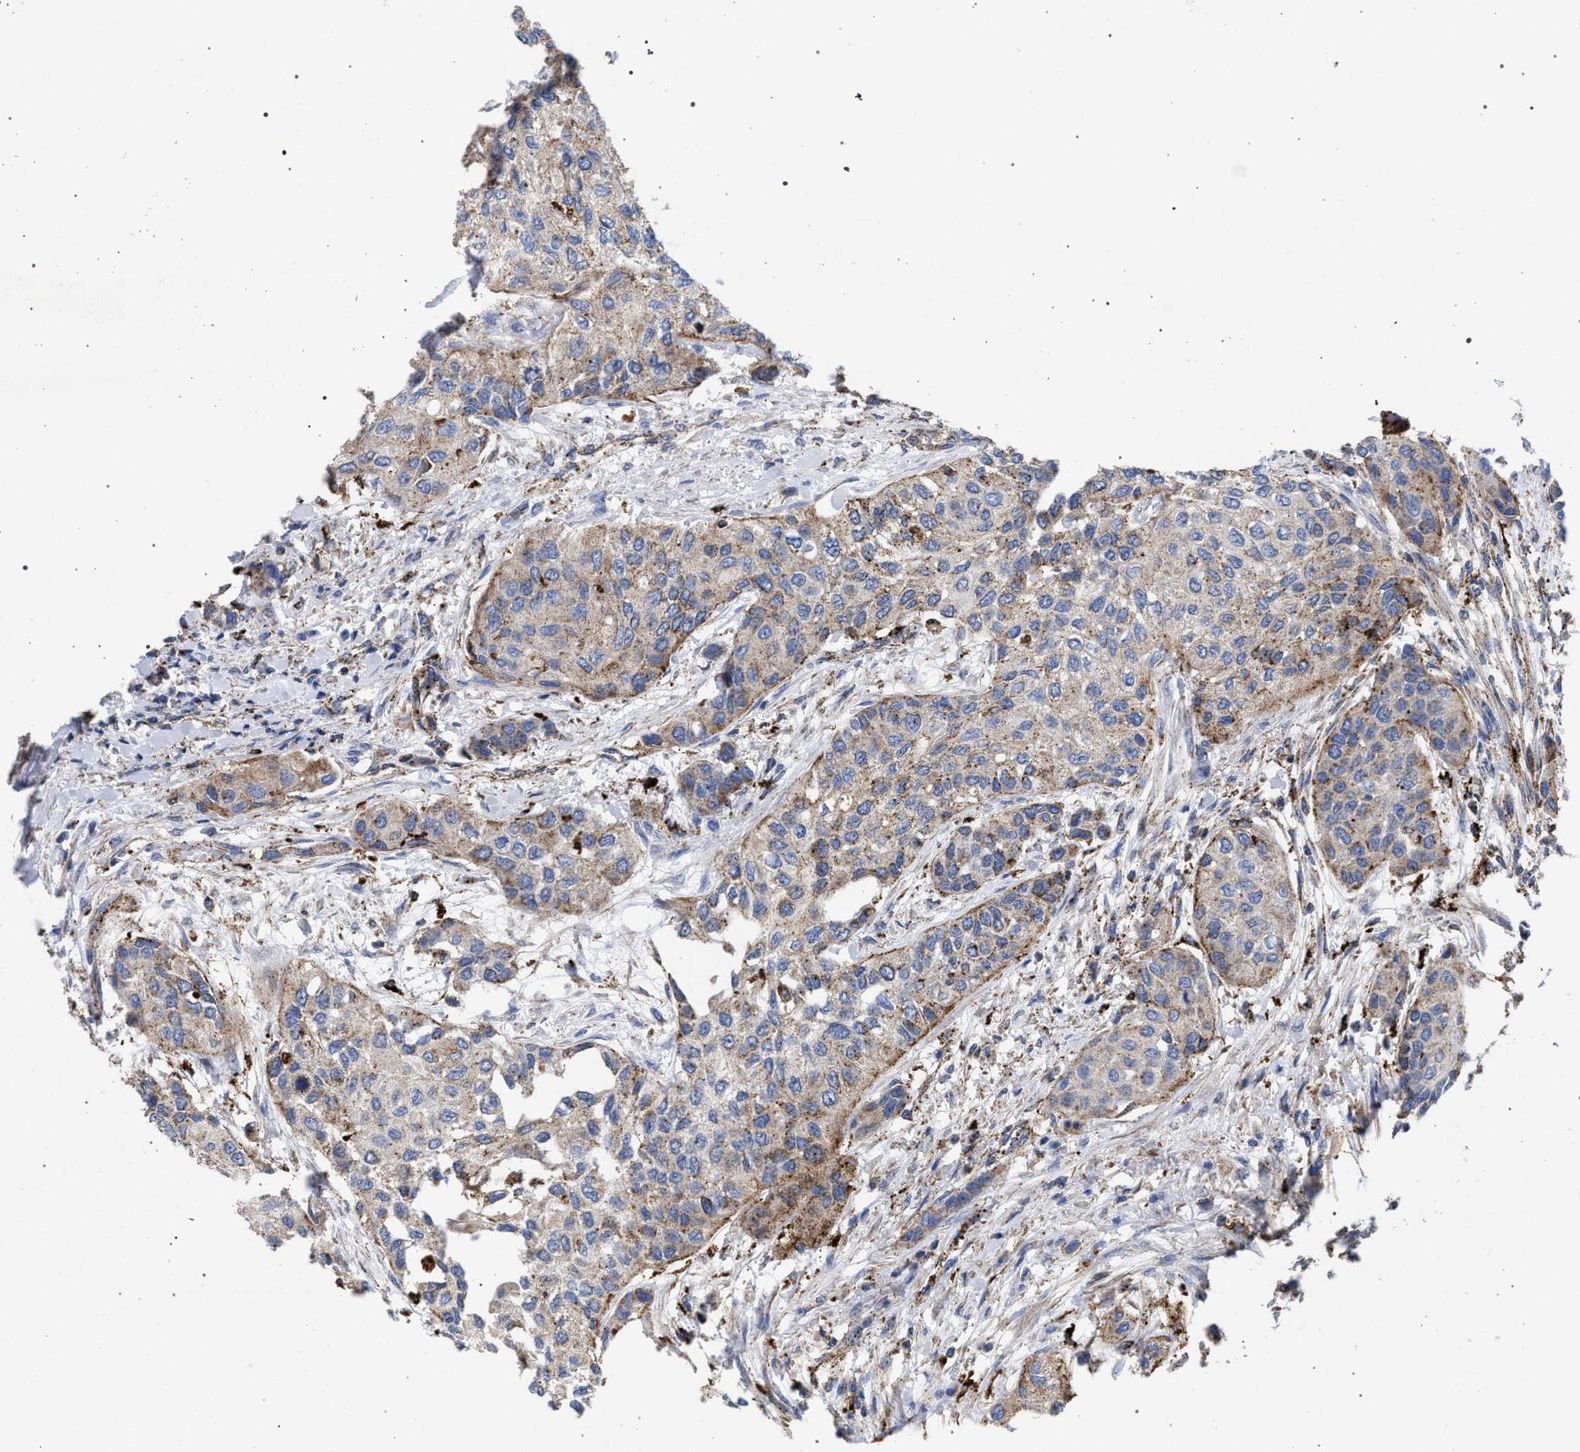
{"staining": {"intensity": "weak", "quantity": ">75%", "location": "cytoplasmic/membranous"}, "tissue": "urothelial cancer", "cell_type": "Tumor cells", "image_type": "cancer", "snomed": [{"axis": "morphology", "description": "Urothelial carcinoma, High grade"}, {"axis": "topography", "description": "Urinary bladder"}], "caption": "DAB (3,3'-diaminobenzidine) immunohistochemical staining of urothelial cancer displays weak cytoplasmic/membranous protein staining in approximately >75% of tumor cells.", "gene": "PPT1", "patient": {"sex": "female", "age": 56}}